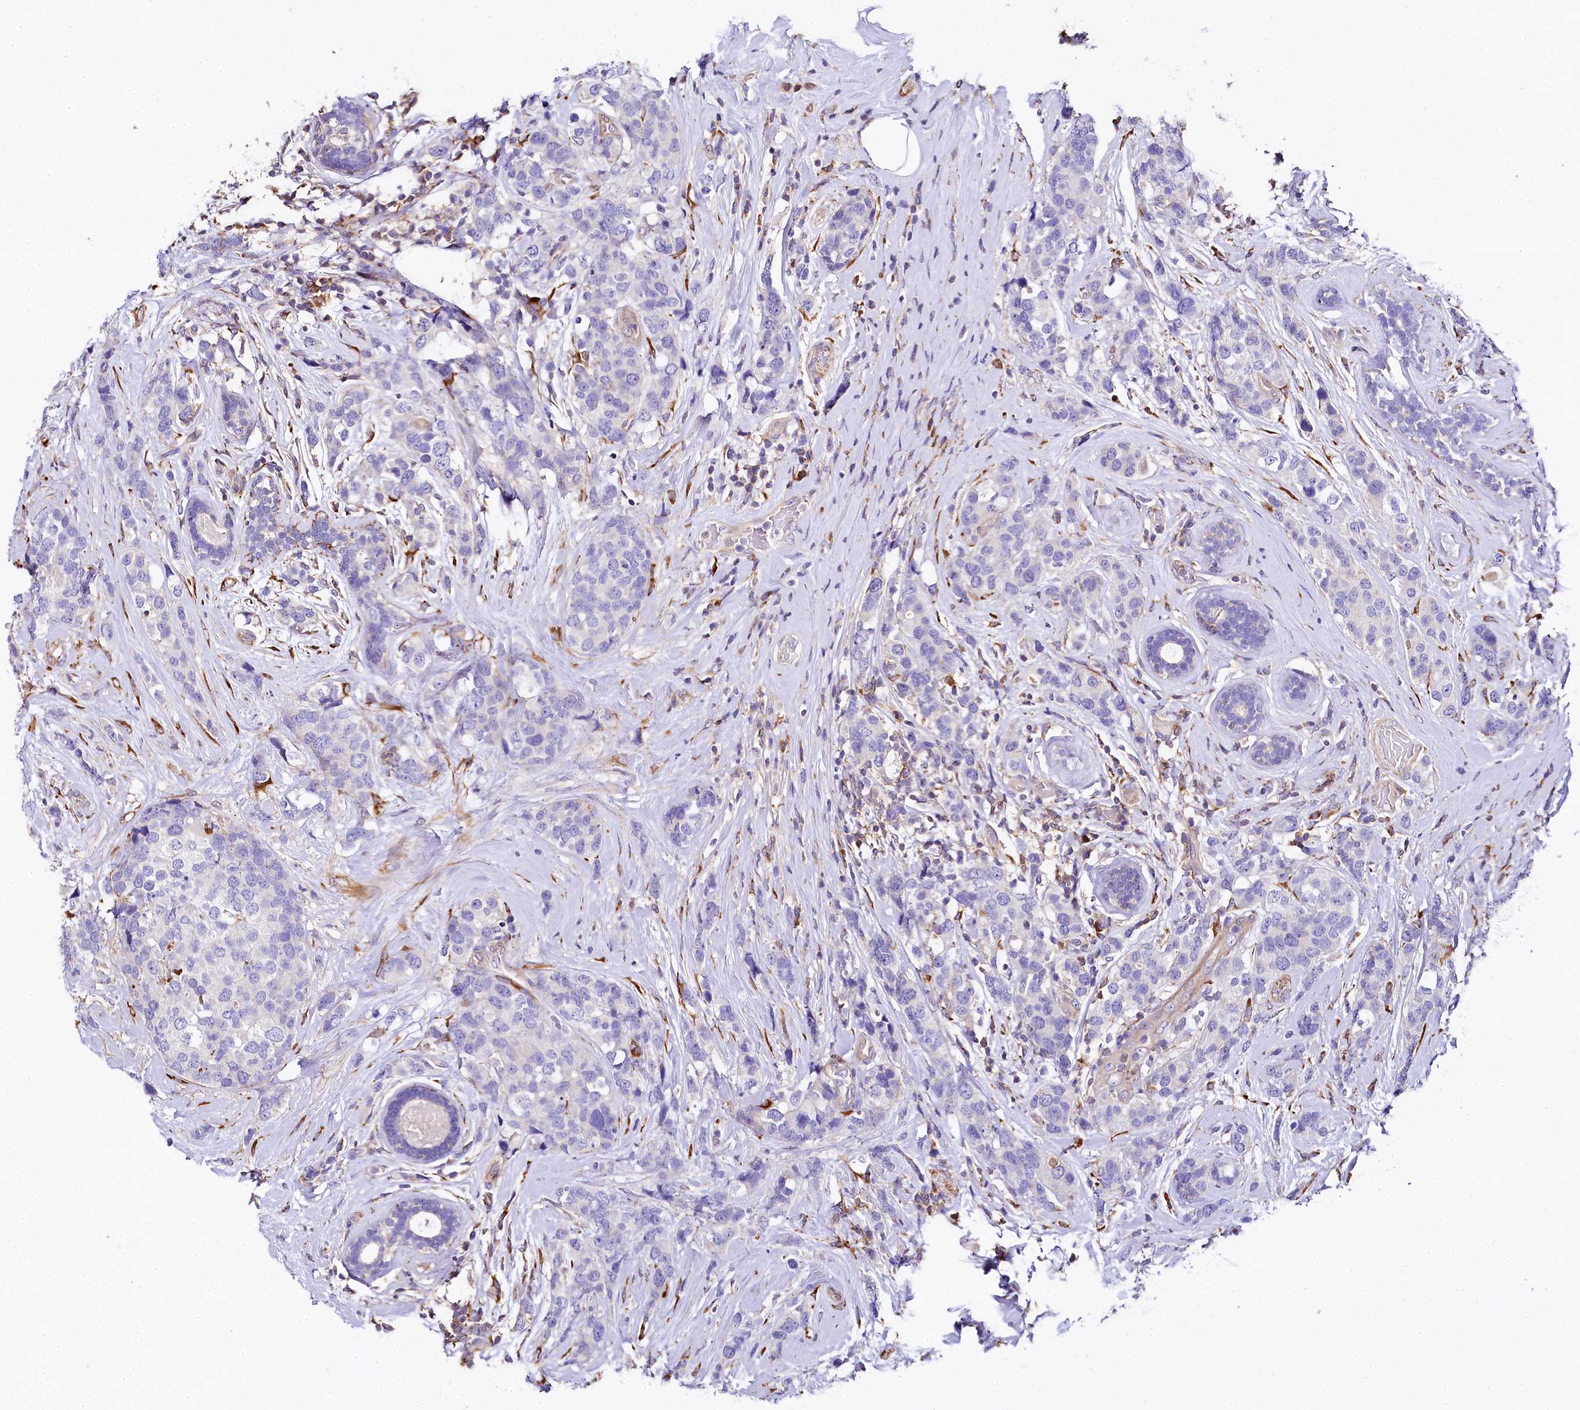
{"staining": {"intensity": "negative", "quantity": "none", "location": "none"}, "tissue": "breast cancer", "cell_type": "Tumor cells", "image_type": "cancer", "snomed": [{"axis": "morphology", "description": "Lobular carcinoma"}, {"axis": "topography", "description": "Breast"}], "caption": "Protein analysis of breast lobular carcinoma shows no significant staining in tumor cells.", "gene": "FCHSD2", "patient": {"sex": "female", "age": 59}}